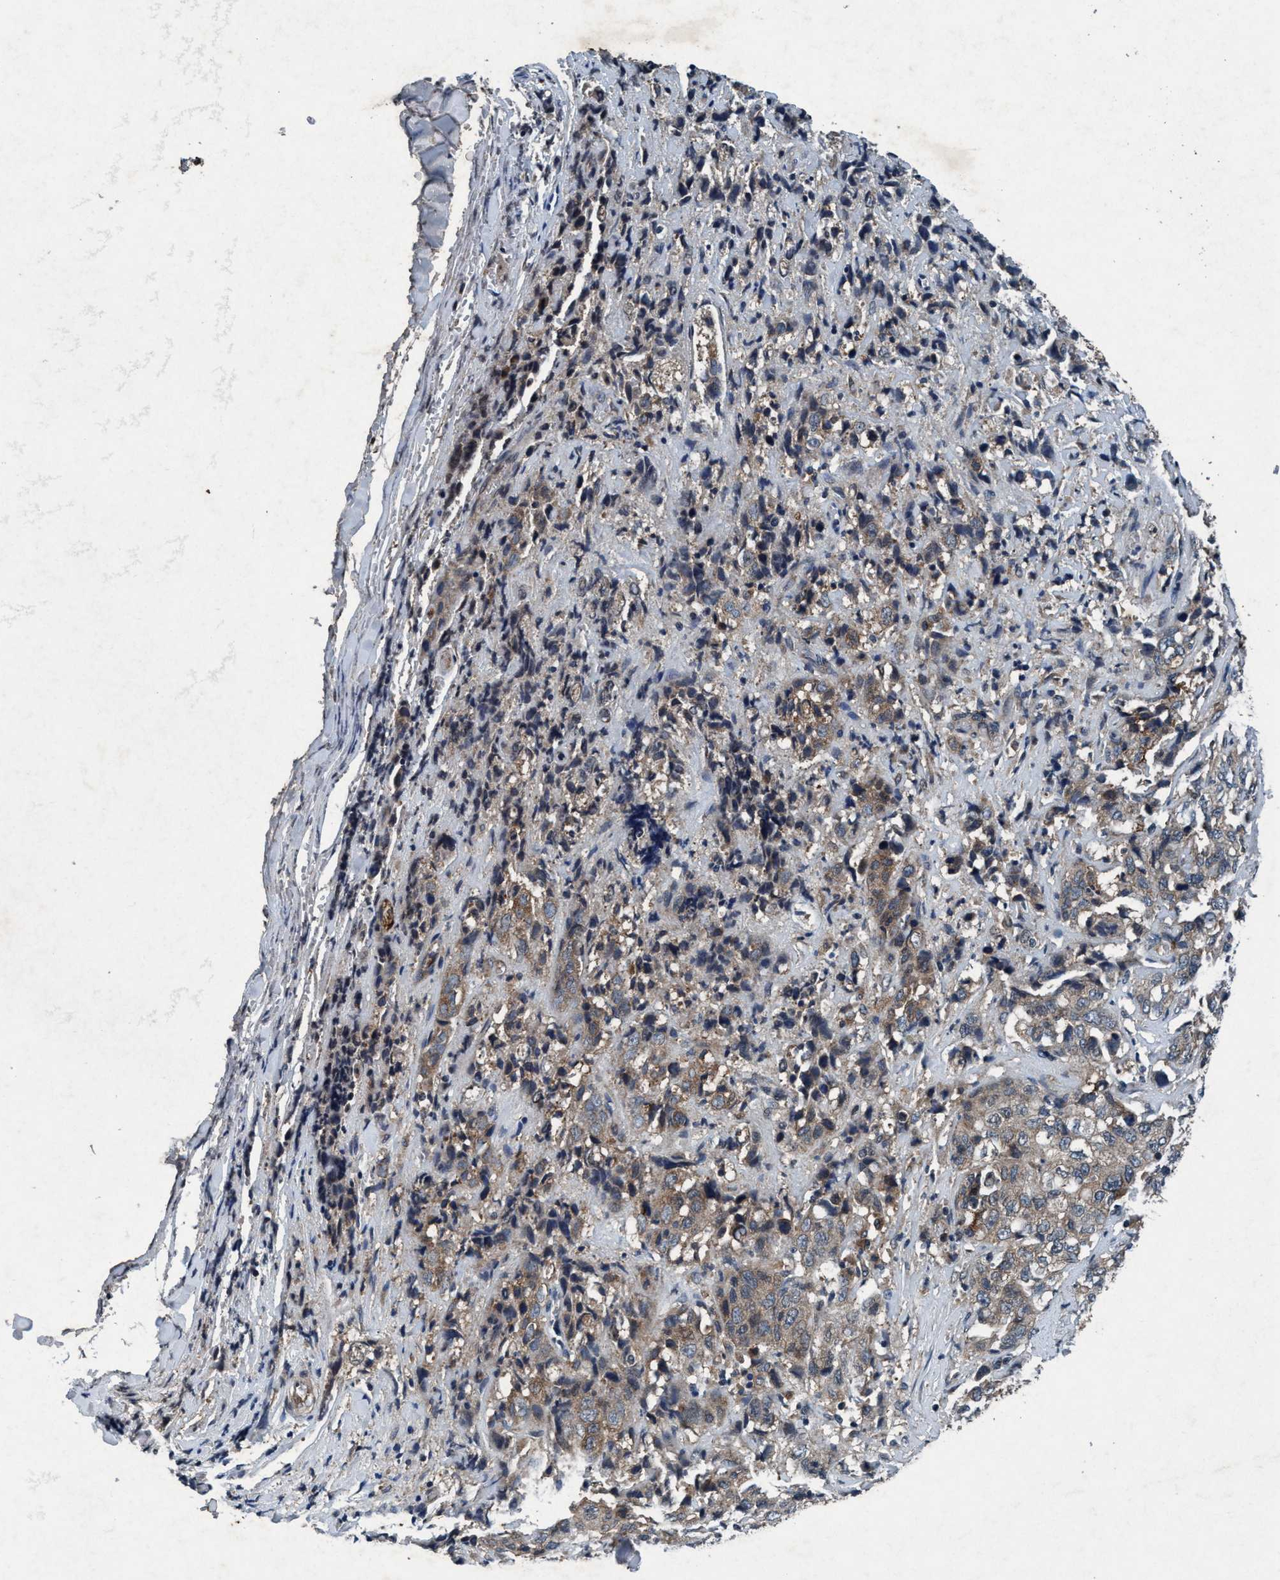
{"staining": {"intensity": "weak", "quantity": "25%-75%", "location": "cytoplasmic/membranous"}, "tissue": "stomach cancer", "cell_type": "Tumor cells", "image_type": "cancer", "snomed": [{"axis": "morphology", "description": "Adenocarcinoma, NOS"}, {"axis": "topography", "description": "Stomach"}], "caption": "Immunohistochemistry of human stomach cancer shows low levels of weak cytoplasmic/membranous staining in about 25%-75% of tumor cells.", "gene": "AKT1S1", "patient": {"sex": "male", "age": 48}}